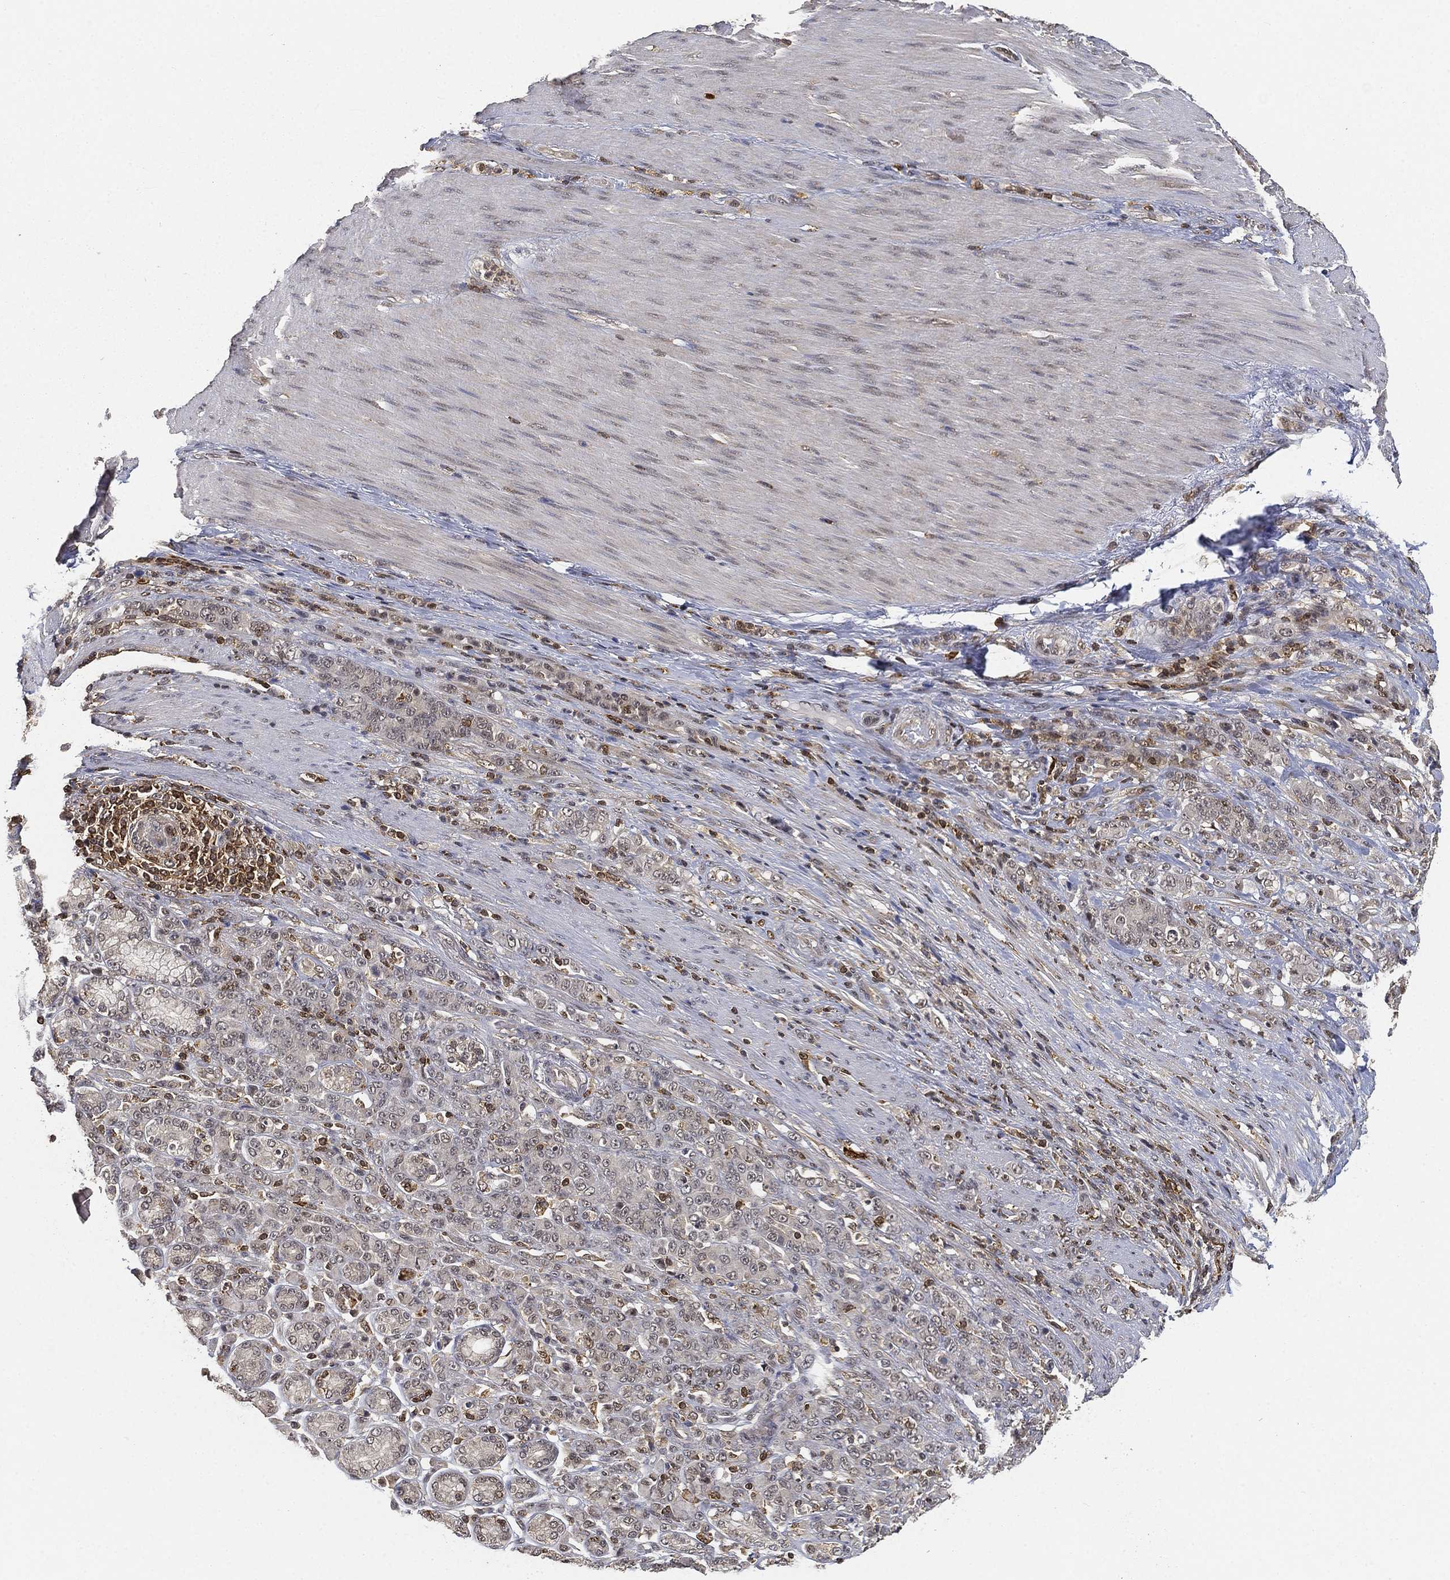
{"staining": {"intensity": "negative", "quantity": "none", "location": "none"}, "tissue": "stomach cancer", "cell_type": "Tumor cells", "image_type": "cancer", "snomed": [{"axis": "morphology", "description": "Normal tissue, NOS"}, {"axis": "morphology", "description": "Adenocarcinoma, NOS"}, {"axis": "topography", "description": "Stomach"}], "caption": "This is a histopathology image of immunohistochemistry (IHC) staining of adenocarcinoma (stomach), which shows no positivity in tumor cells. Brightfield microscopy of IHC stained with DAB (3,3'-diaminobenzidine) (brown) and hematoxylin (blue), captured at high magnification.", "gene": "WDR26", "patient": {"sex": "female", "age": 79}}